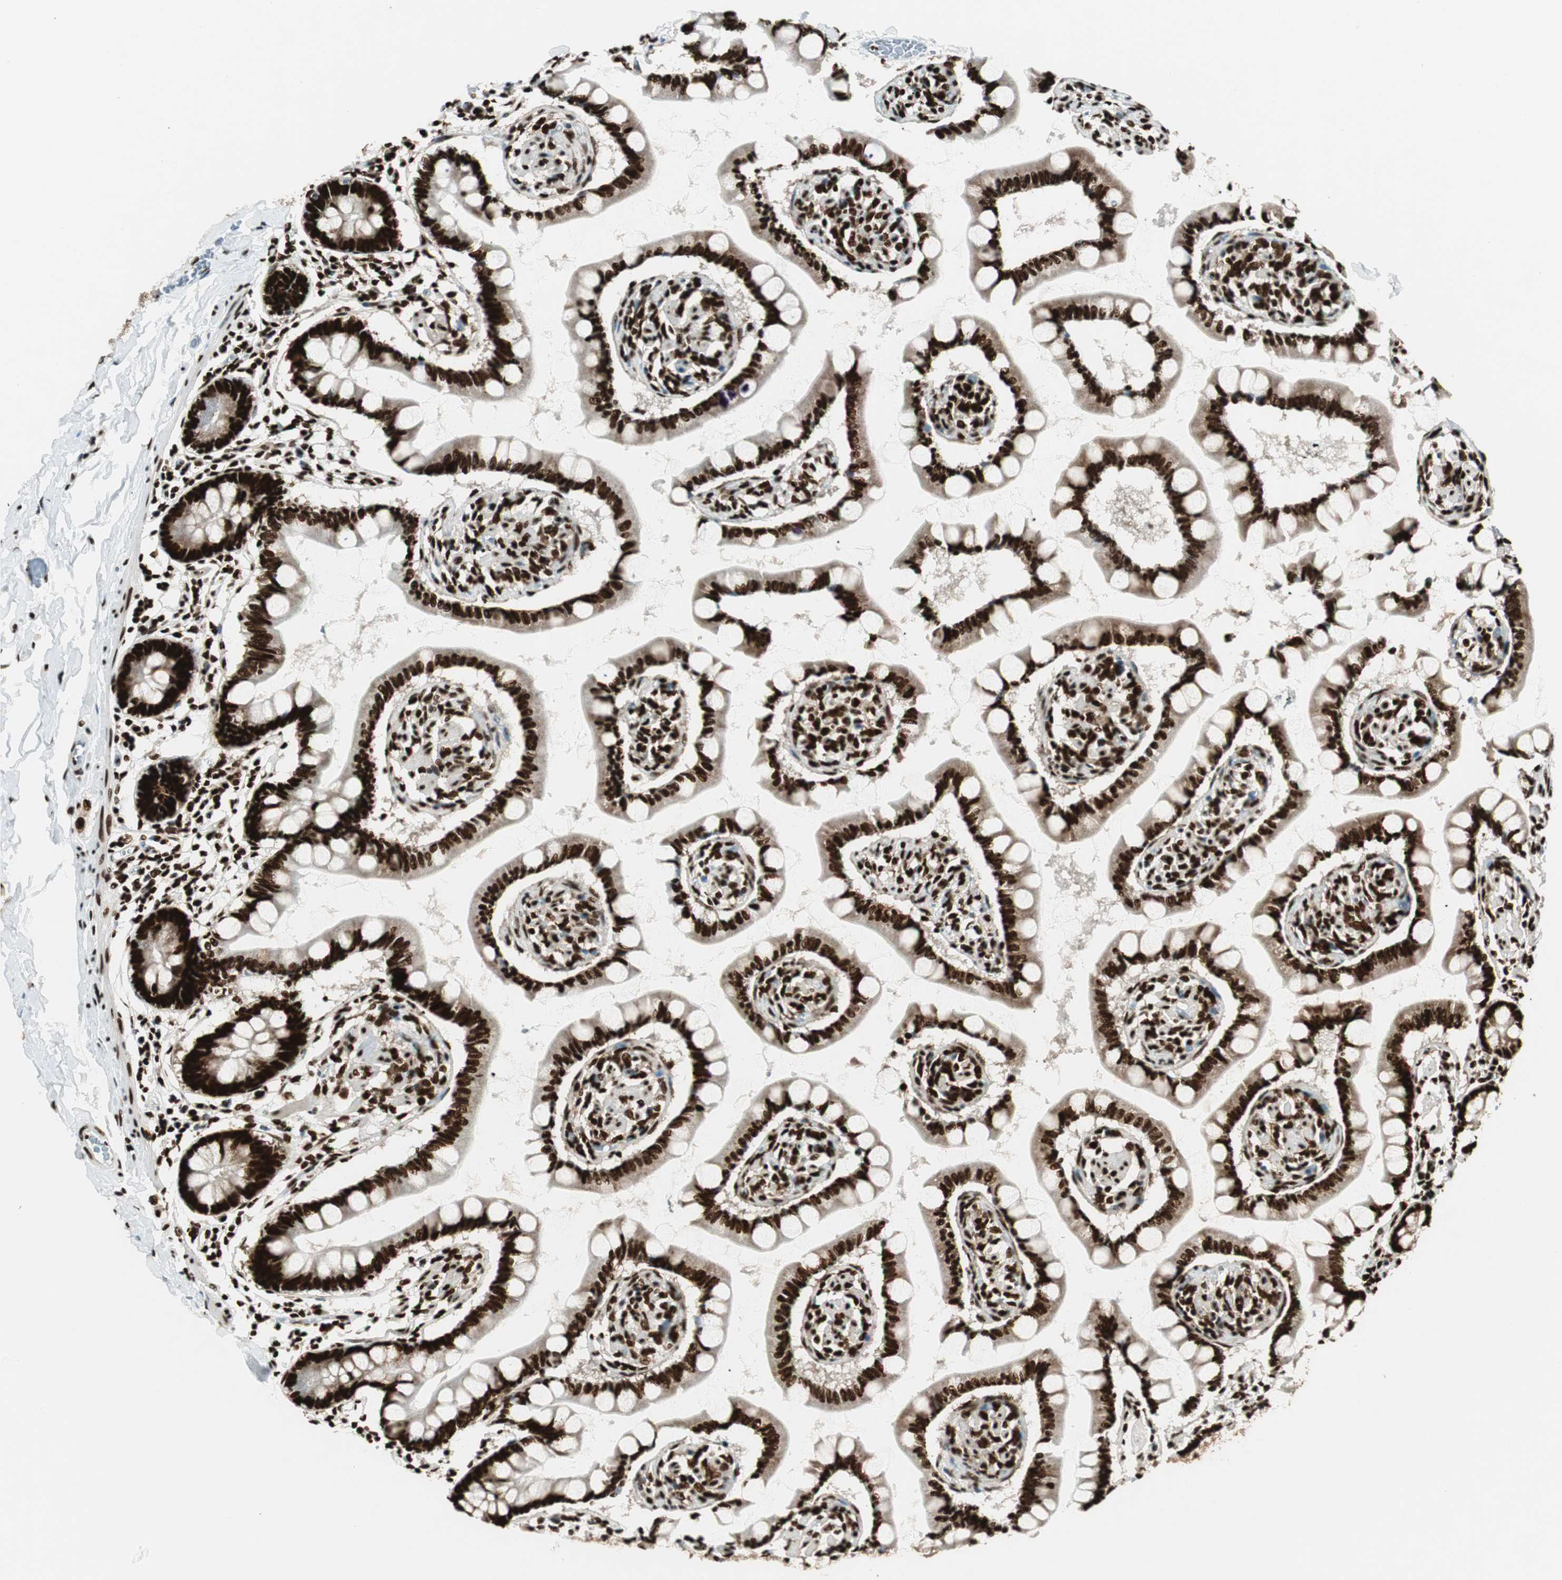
{"staining": {"intensity": "strong", "quantity": ">75%", "location": "nuclear"}, "tissue": "small intestine", "cell_type": "Glandular cells", "image_type": "normal", "snomed": [{"axis": "morphology", "description": "Normal tissue, NOS"}, {"axis": "topography", "description": "Small intestine"}], "caption": "Protein expression analysis of normal small intestine demonstrates strong nuclear staining in about >75% of glandular cells.", "gene": "EWSR1", "patient": {"sex": "male", "age": 41}}